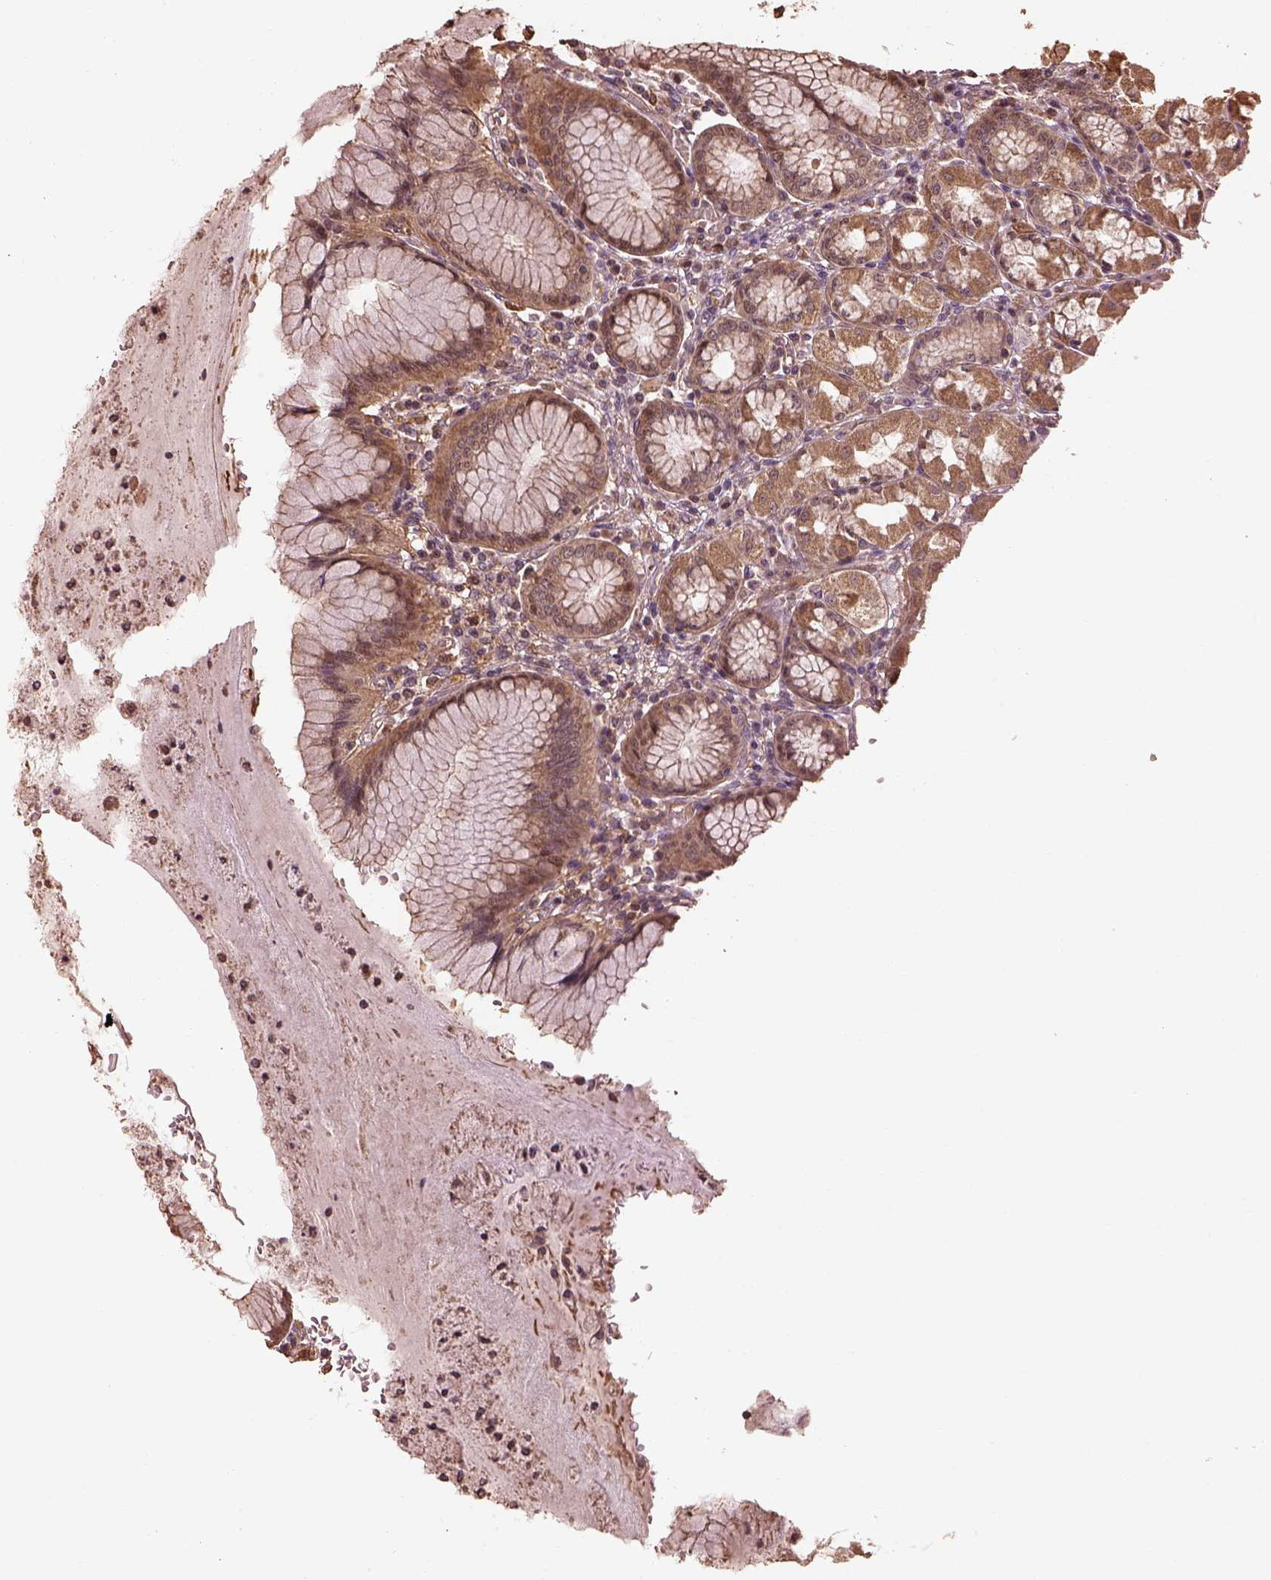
{"staining": {"intensity": "moderate", "quantity": ">75%", "location": "cytoplasmic/membranous"}, "tissue": "stomach", "cell_type": "Glandular cells", "image_type": "normal", "snomed": [{"axis": "morphology", "description": "Normal tissue, NOS"}, {"axis": "topography", "description": "Stomach"}], "caption": "A micrograph showing moderate cytoplasmic/membranous expression in approximately >75% of glandular cells in unremarkable stomach, as visualized by brown immunohistochemical staining.", "gene": "METTL4", "patient": {"sex": "male", "age": 55}}